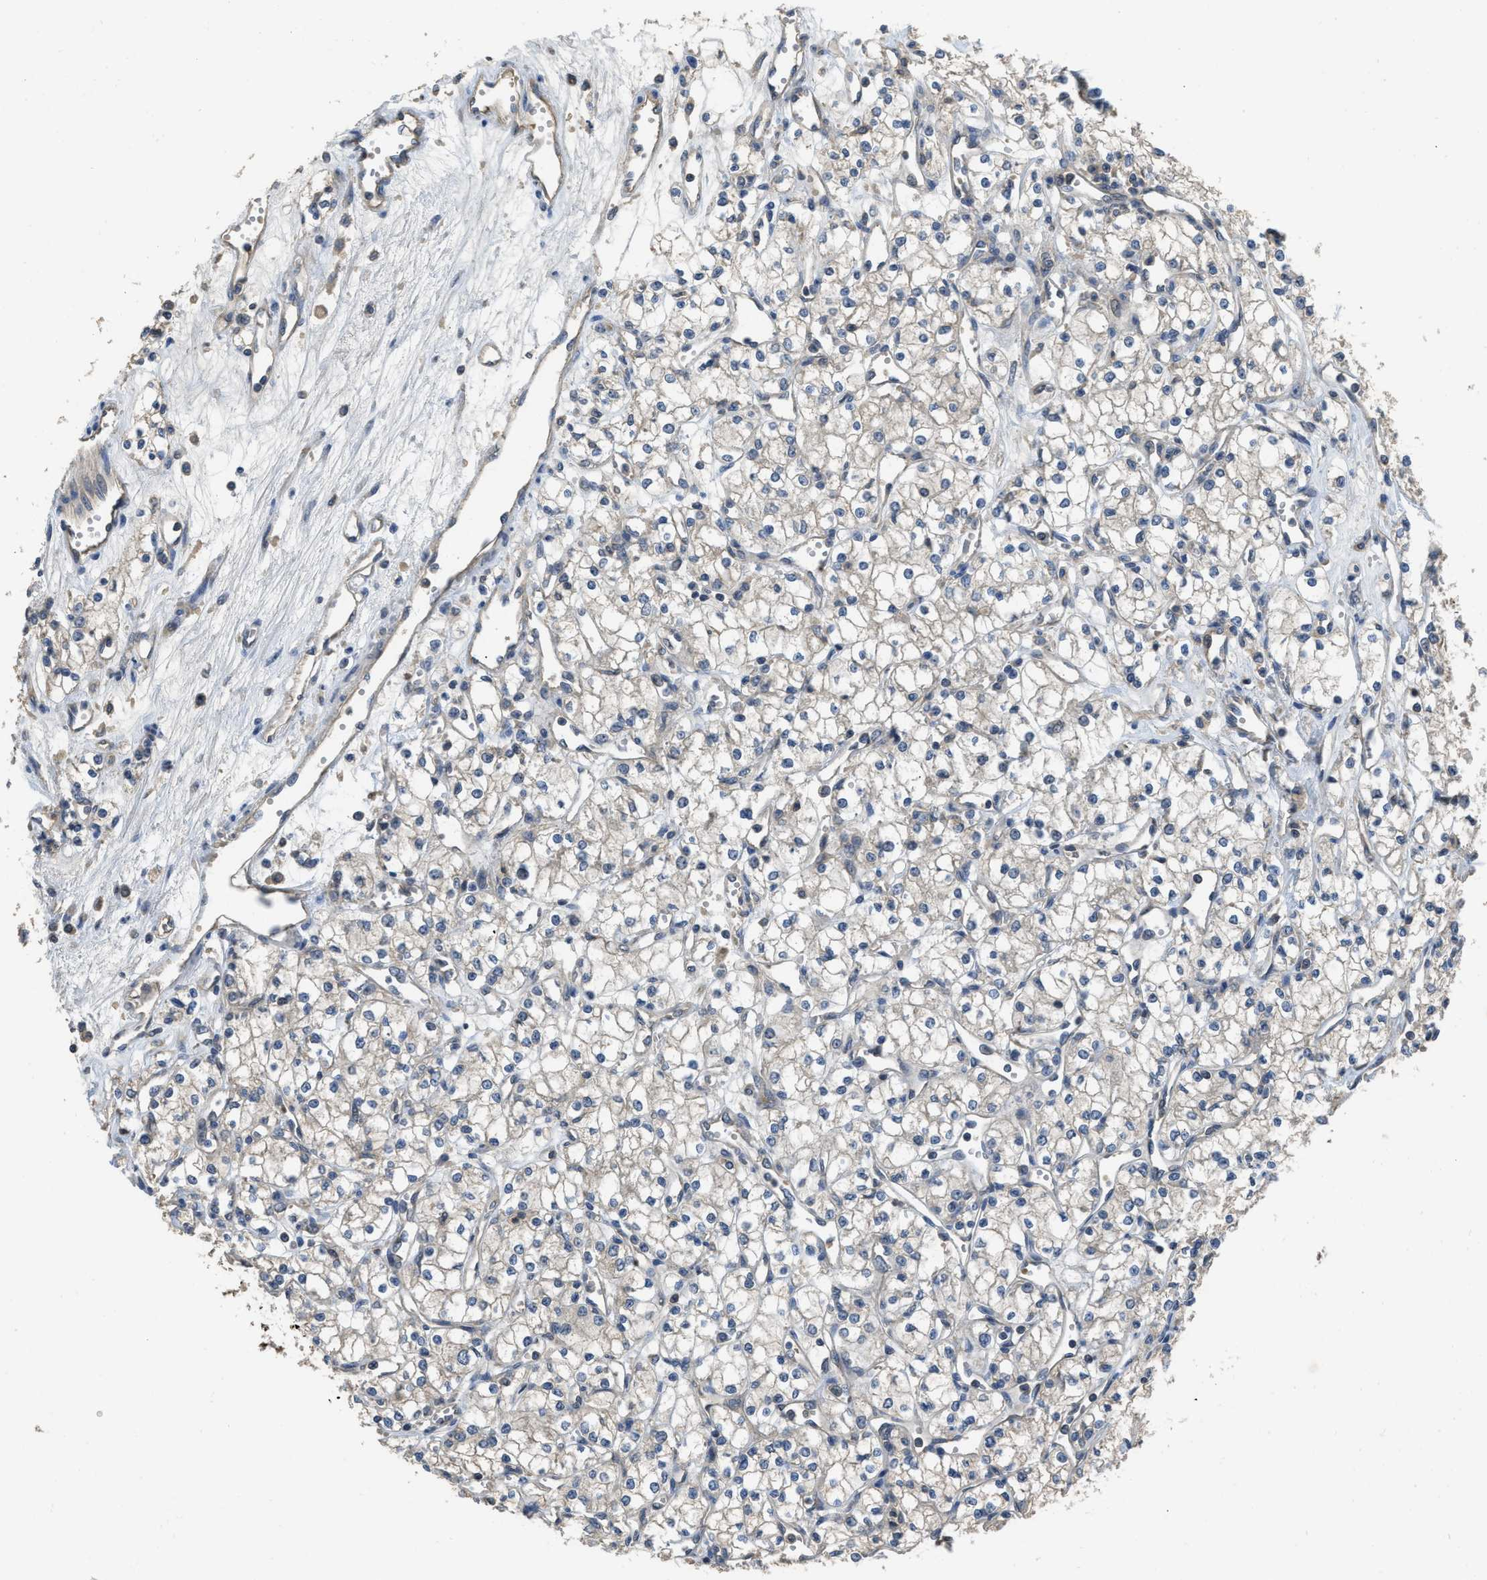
{"staining": {"intensity": "negative", "quantity": "none", "location": "none"}, "tissue": "renal cancer", "cell_type": "Tumor cells", "image_type": "cancer", "snomed": [{"axis": "morphology", "description": "Adenocarcinoma, NOS"}, {"axis": "topography", "description": "Kidney"}], "caption": "DAB (3,3'-diaminobenzidine) immunohistochemical staining of human renal cancer exhibits no significant expression in tumor cells.", "gene": "PPP3CA", "patient": {"sex": "male", "age": 59}}